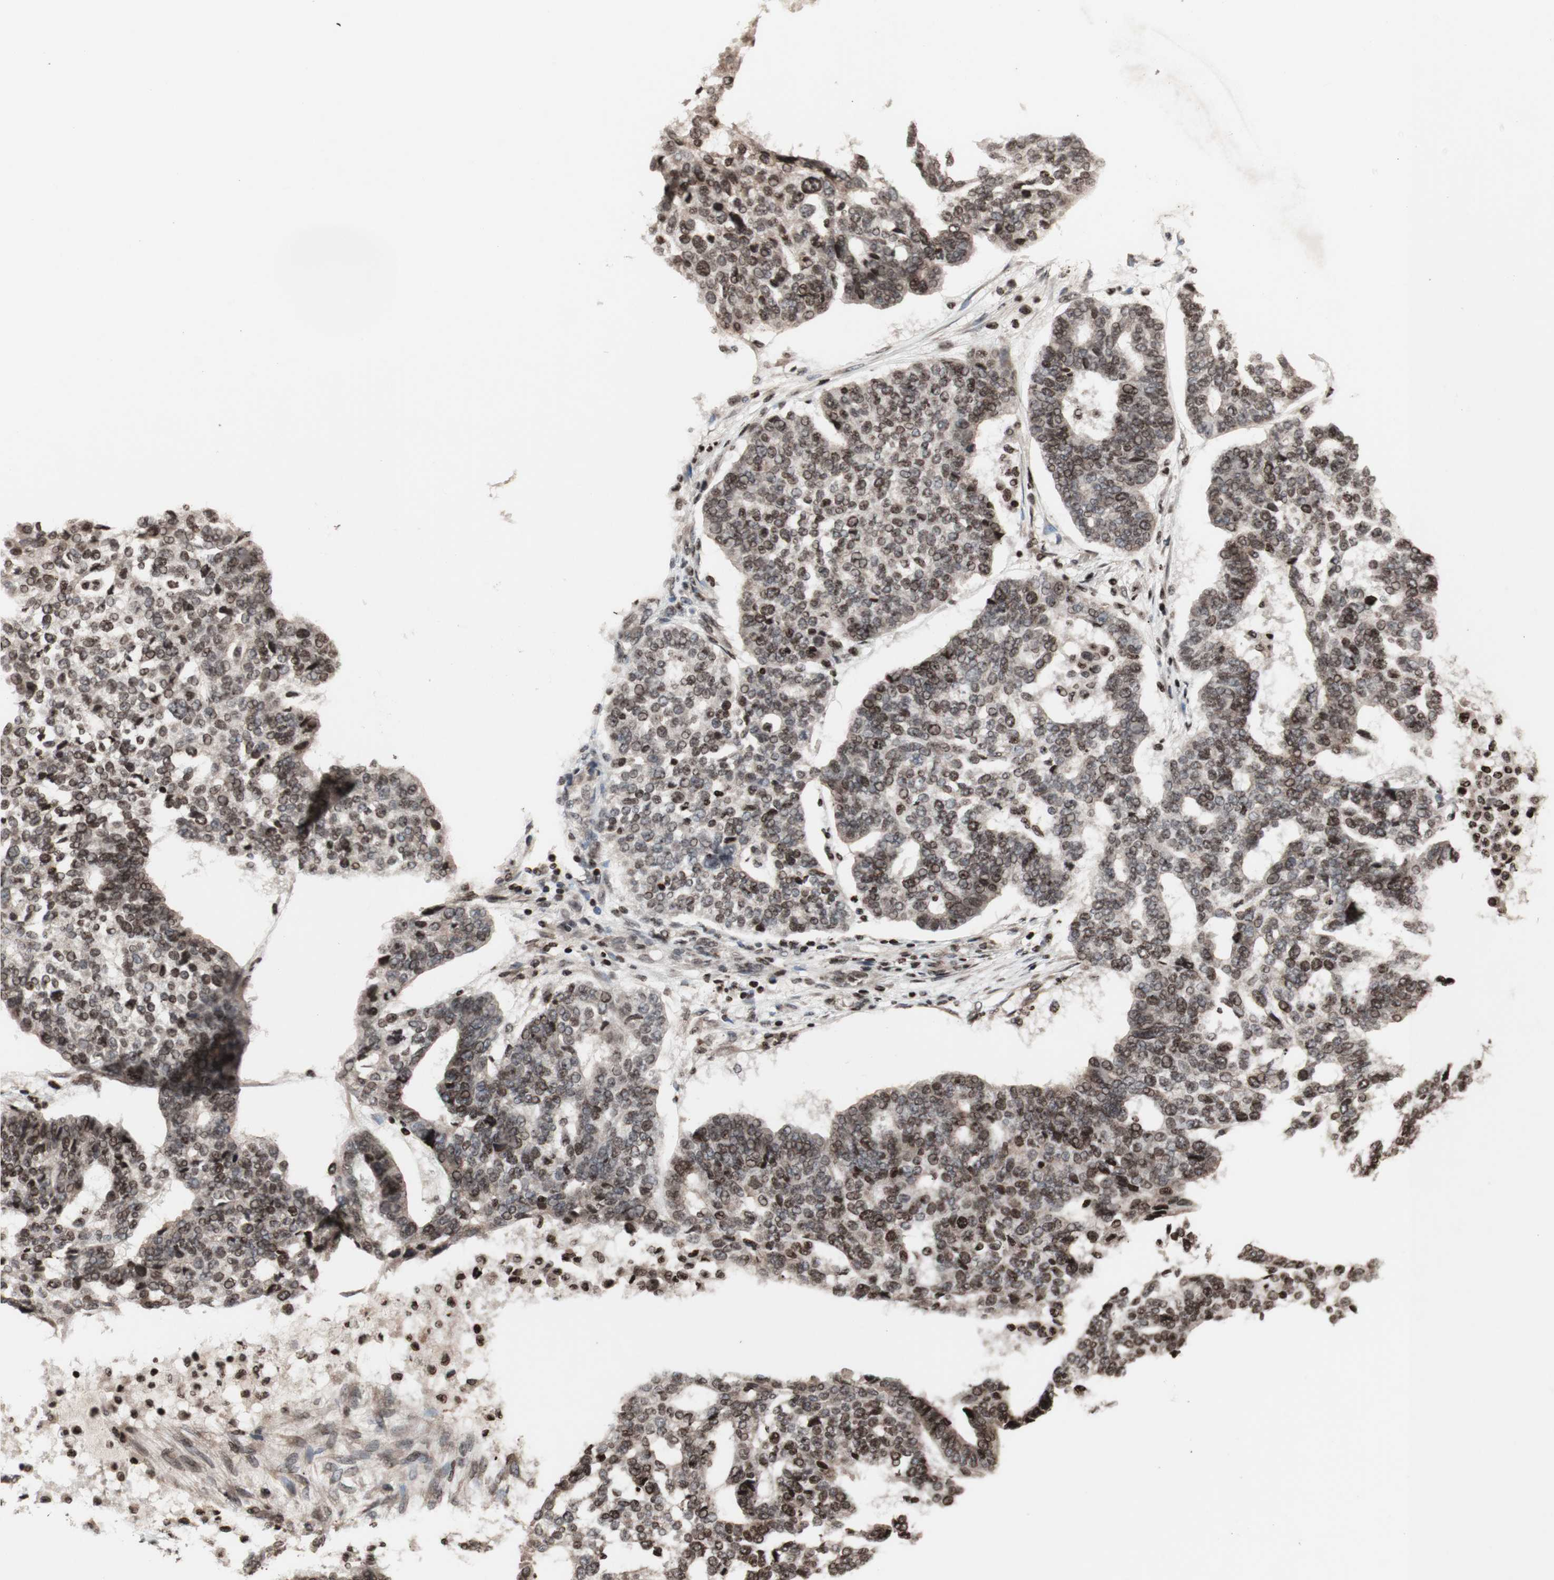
{"staining": {"intensity": "weak", "quantity": "<25%", "location": "nuclear"}, "tissue": "ovarian cancer", "cell_type": "Tumor cells", "image_type": "cancer", "snomed": [{"axis": "morphology", "description": "Cystadenocarcinoma, serous, NOS"}, {"axis": "topography", "description": "Ovary"}], "caption": "This is a micrograph of immunohistochemistry staining of ovarian serous cystadenocarcinoma, which shows no positivity in tumor cells.", "gene": "POLA1", "patient": {"sex": "female", "age": 59}}